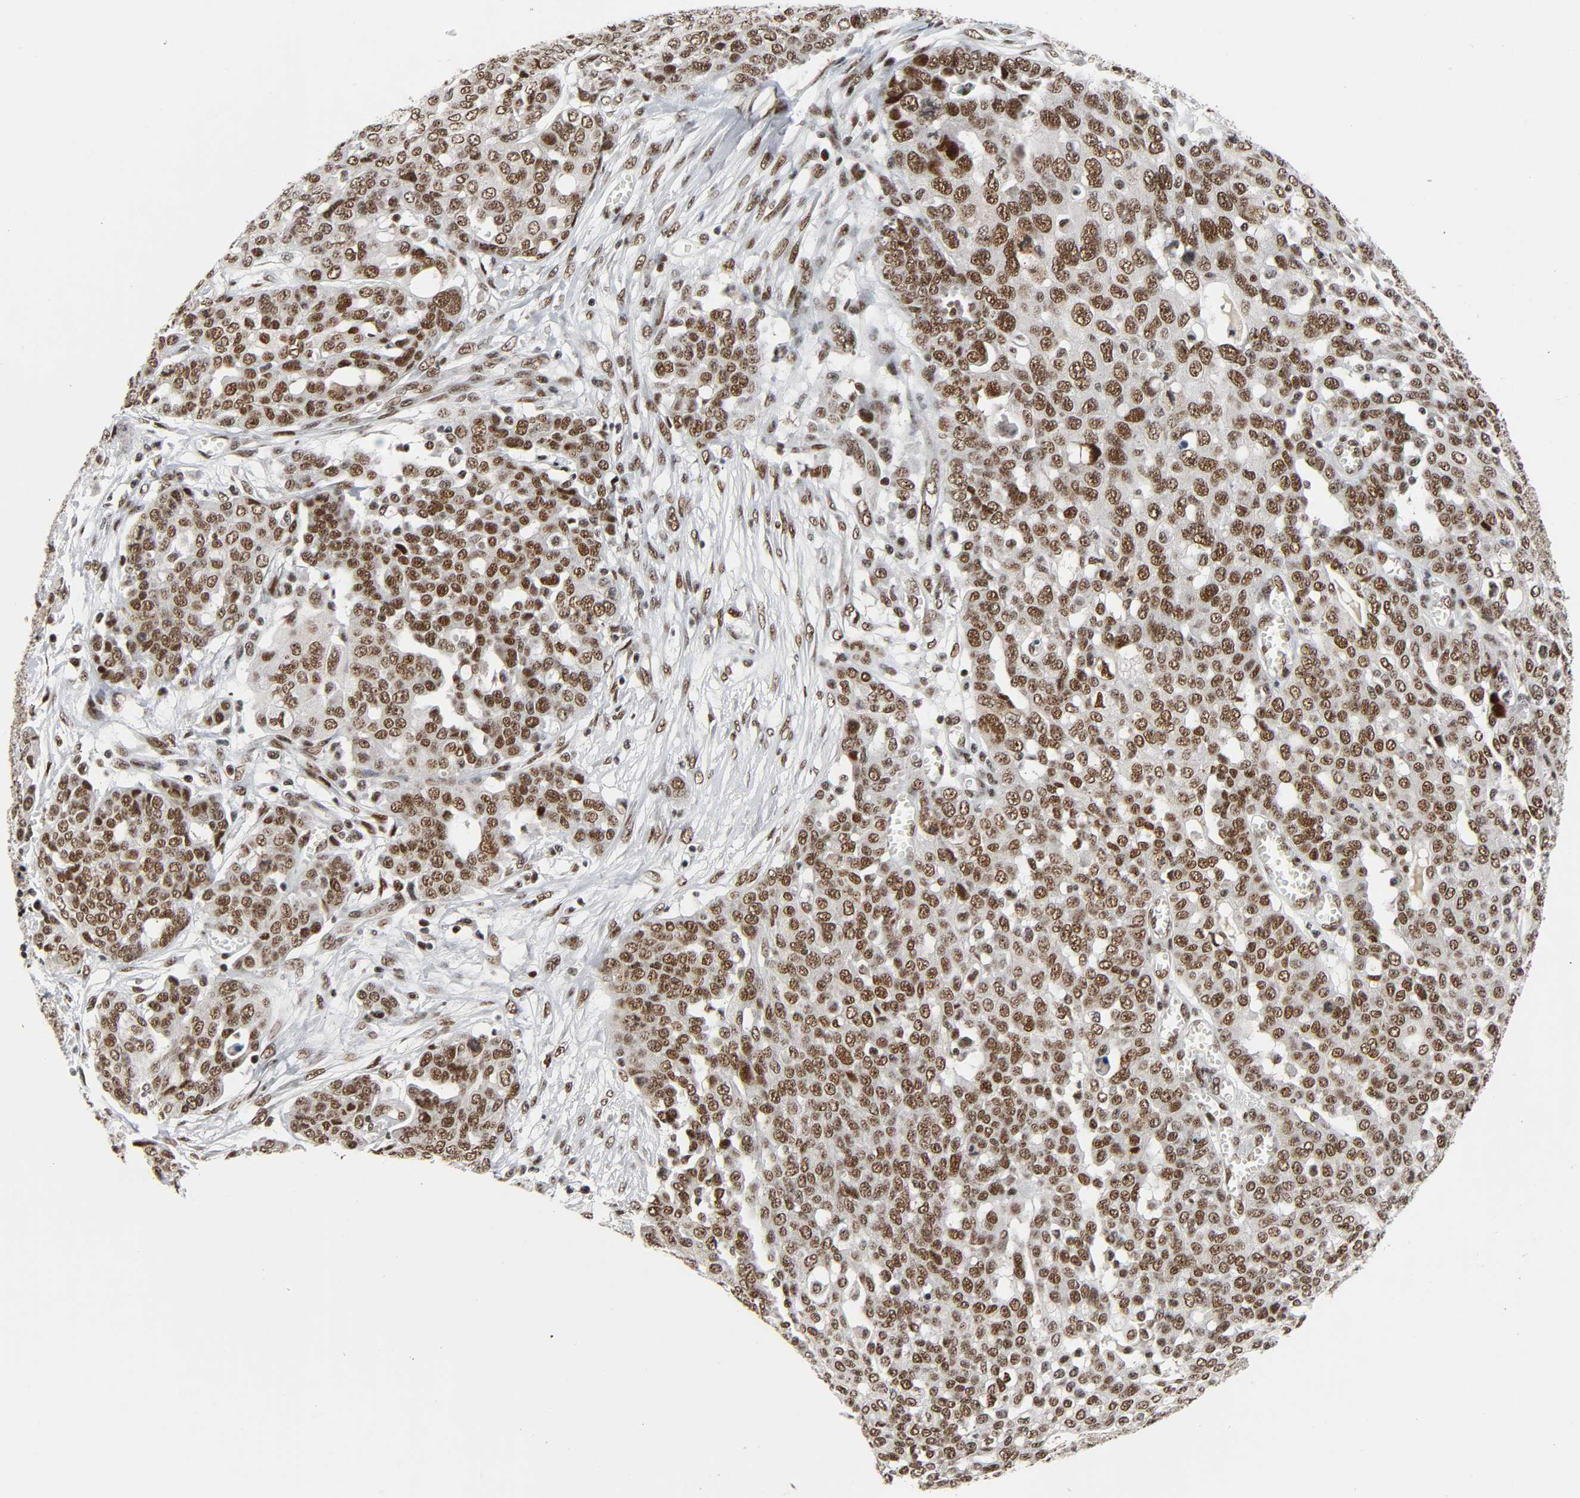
{"staining": {"intensity": "strong", "quantity": ">75%", "location": "nuclear"}, "tissue": "ovarian cancer", "cell_type": "Tumor cells", "image_type": "cancer", "snomed": [{"axis": "morphology", "description": "Cystadenocarcinoma, serous, NOS"}, {"axis": "topography", "description": "Soft tissue"}, {"axis": "topography", "description": "Ovary"}], "caption": "Immunohistochemical staining of serous cystadenocarcinoma (ovarian) displays high levels of strong nuclear protein staining in approximately >75% of tumor cells.", "gene": "CDK9", "patient": {"sex": "female", "age": 57}}